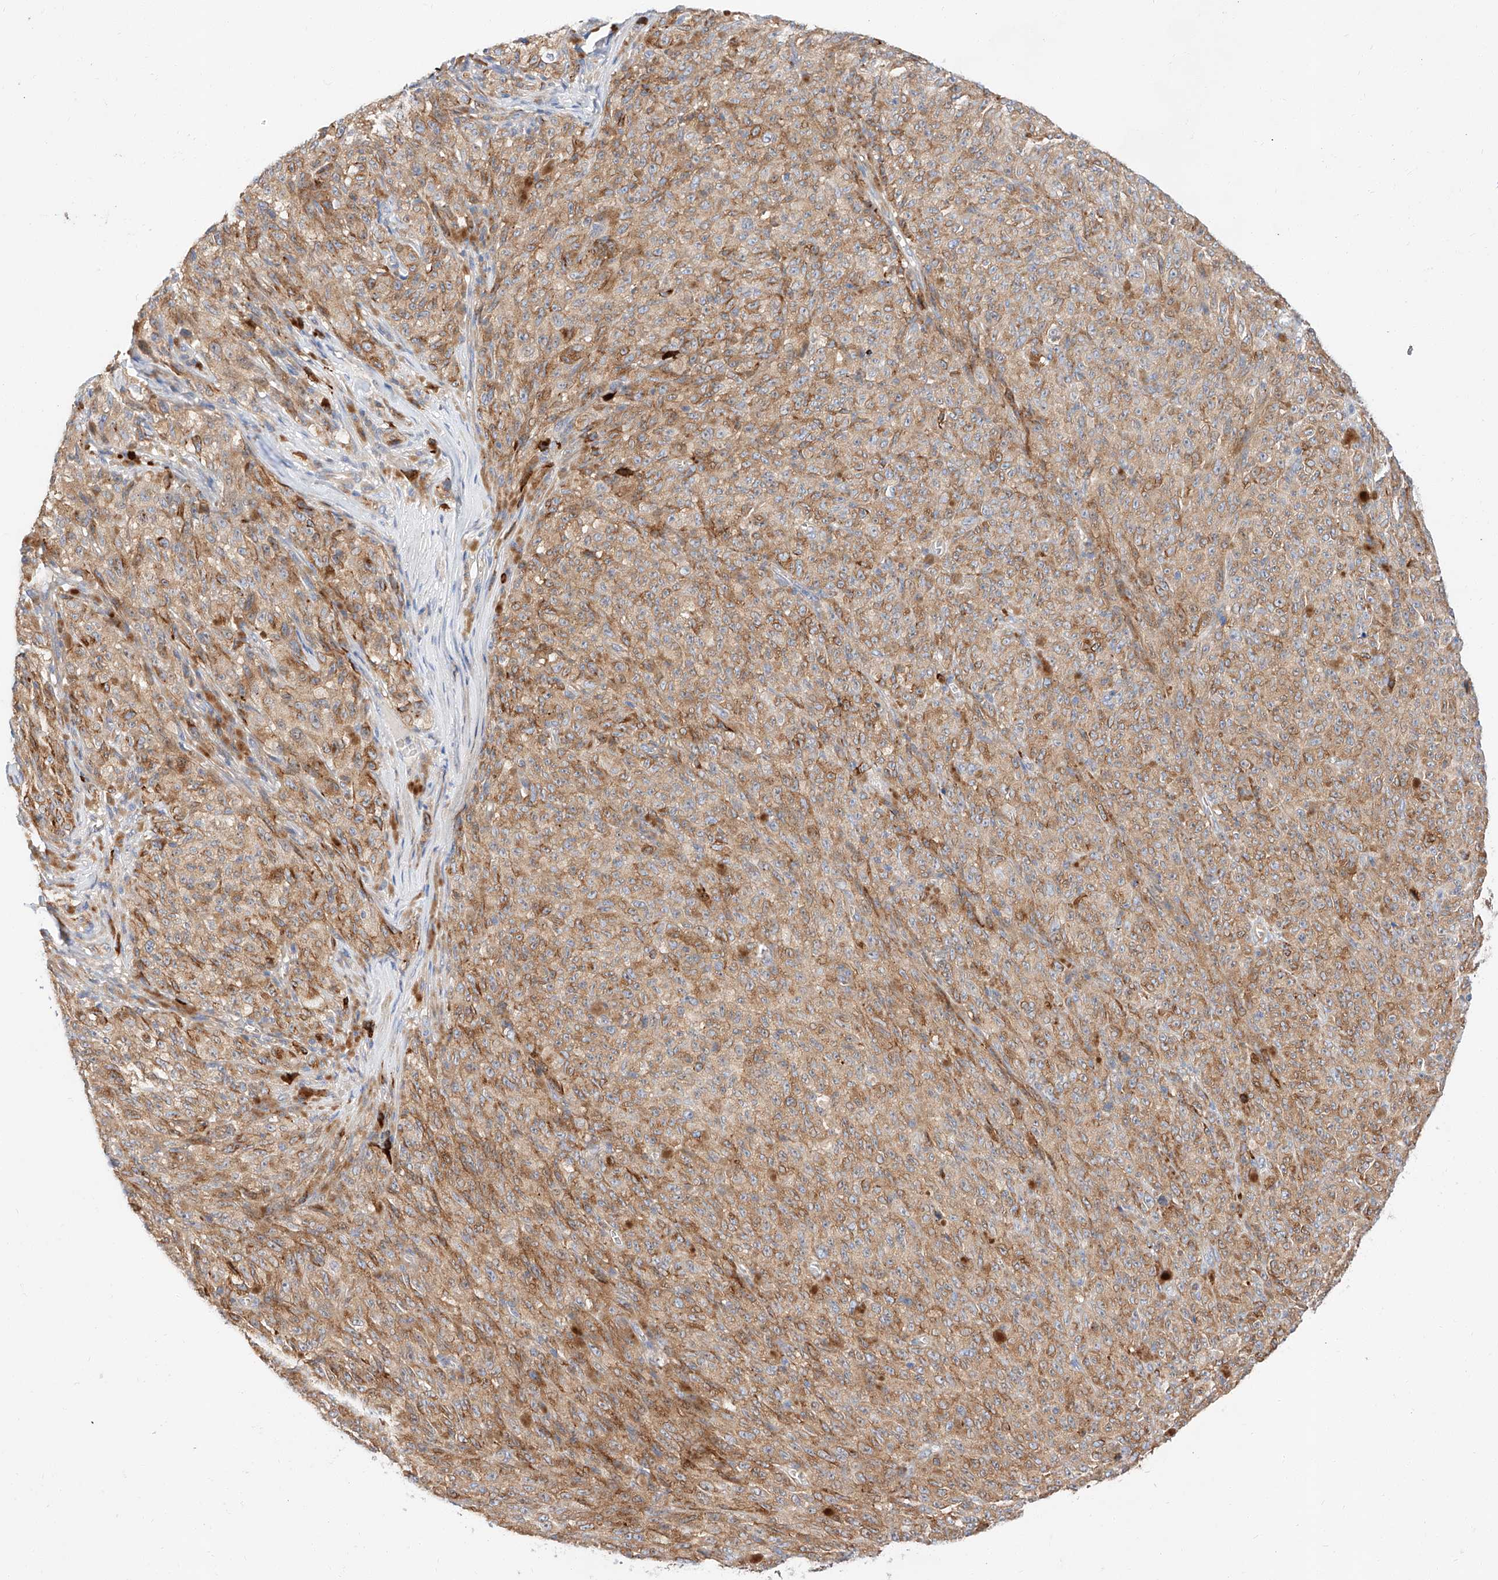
{"staining": {"intensity": "moderate", "quantity": ">75%", "location": "cytoplasmic/membranous"}, "tissue": "melanoma", "cell_type": "Tumor cells", "image_type": "cancer", "snomed": [{"axis": "morphology", "description": "Malignant melanoma, NOS"}, {"axis": "topography", "description": "Skin"}], "caption": "Moderate cytoplasmic/membranous expression is appreciated in about >75% of tumor cells in malignant melanoma.", "gene": "GLMN", "patient": {"sex": "female", "age": 82}}